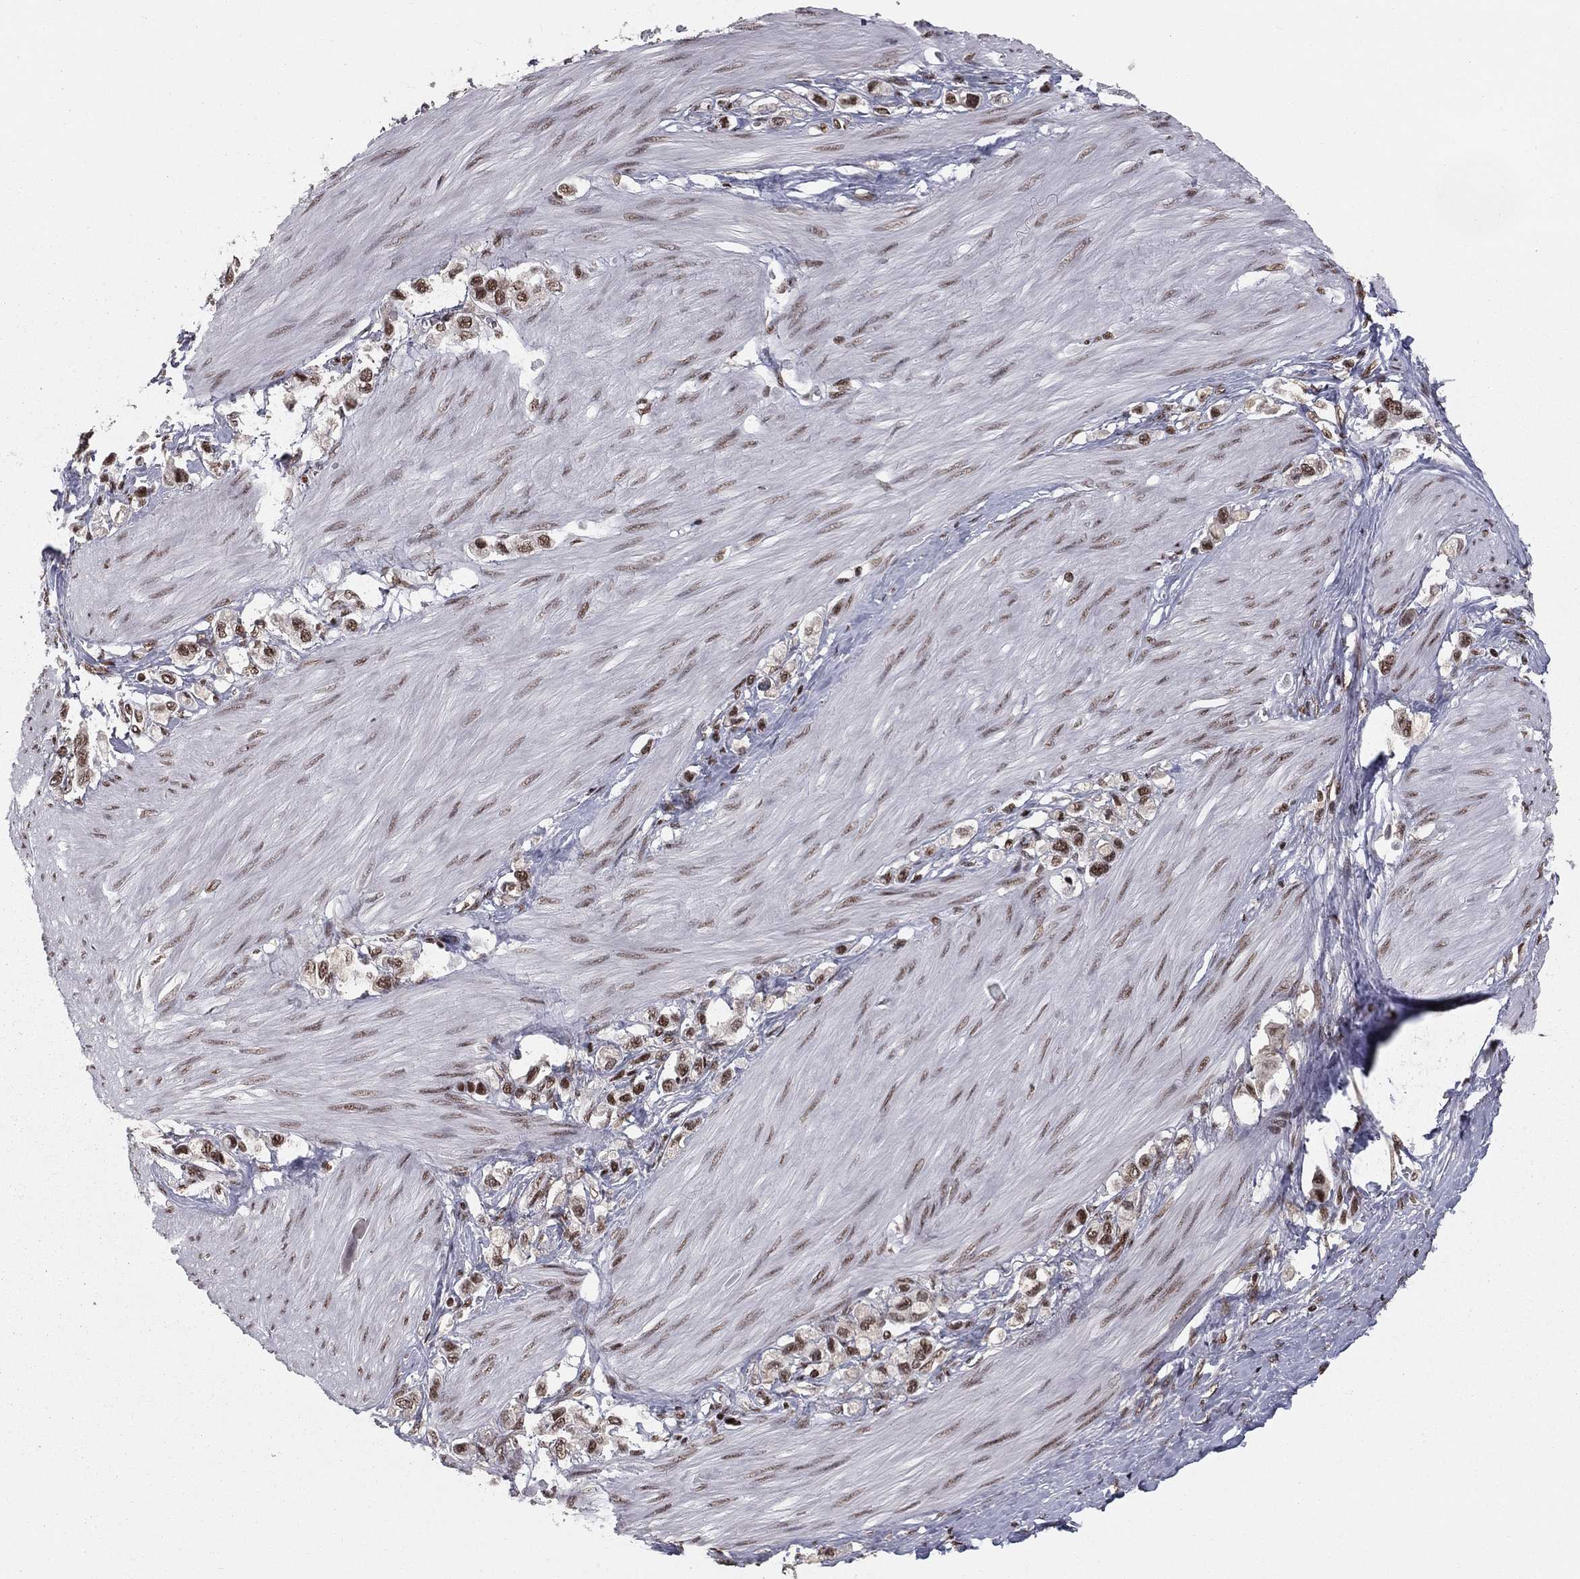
{"staining": {"intensity": "strong", "quantity": ">75%", "location": "nuclear"}, "tissue": "stomach cancer", "cell_type": "Tumor cells", "image_type": "cancer", "snomed": [{"axis": "morphology", "description": "Normal tissue, NOS"}, {"axis": "morphology", "description": "Adenocarcinoma, NOS"}, {"axis": "morphology", "description": "Adenocarcinoma, High grade"}, {"axis": "topography", "description": "Stomach, upper"}, {"axis": "topography", "description": "Stomach"}], "caption": "DAB immunohistochemical staining of human stomach adenocarcinoma shows strong nuclear protein positivity in approximately >75% of tumor cells.", "gene": "NFYB", "patient": {"sex": "female", "age": 65}}